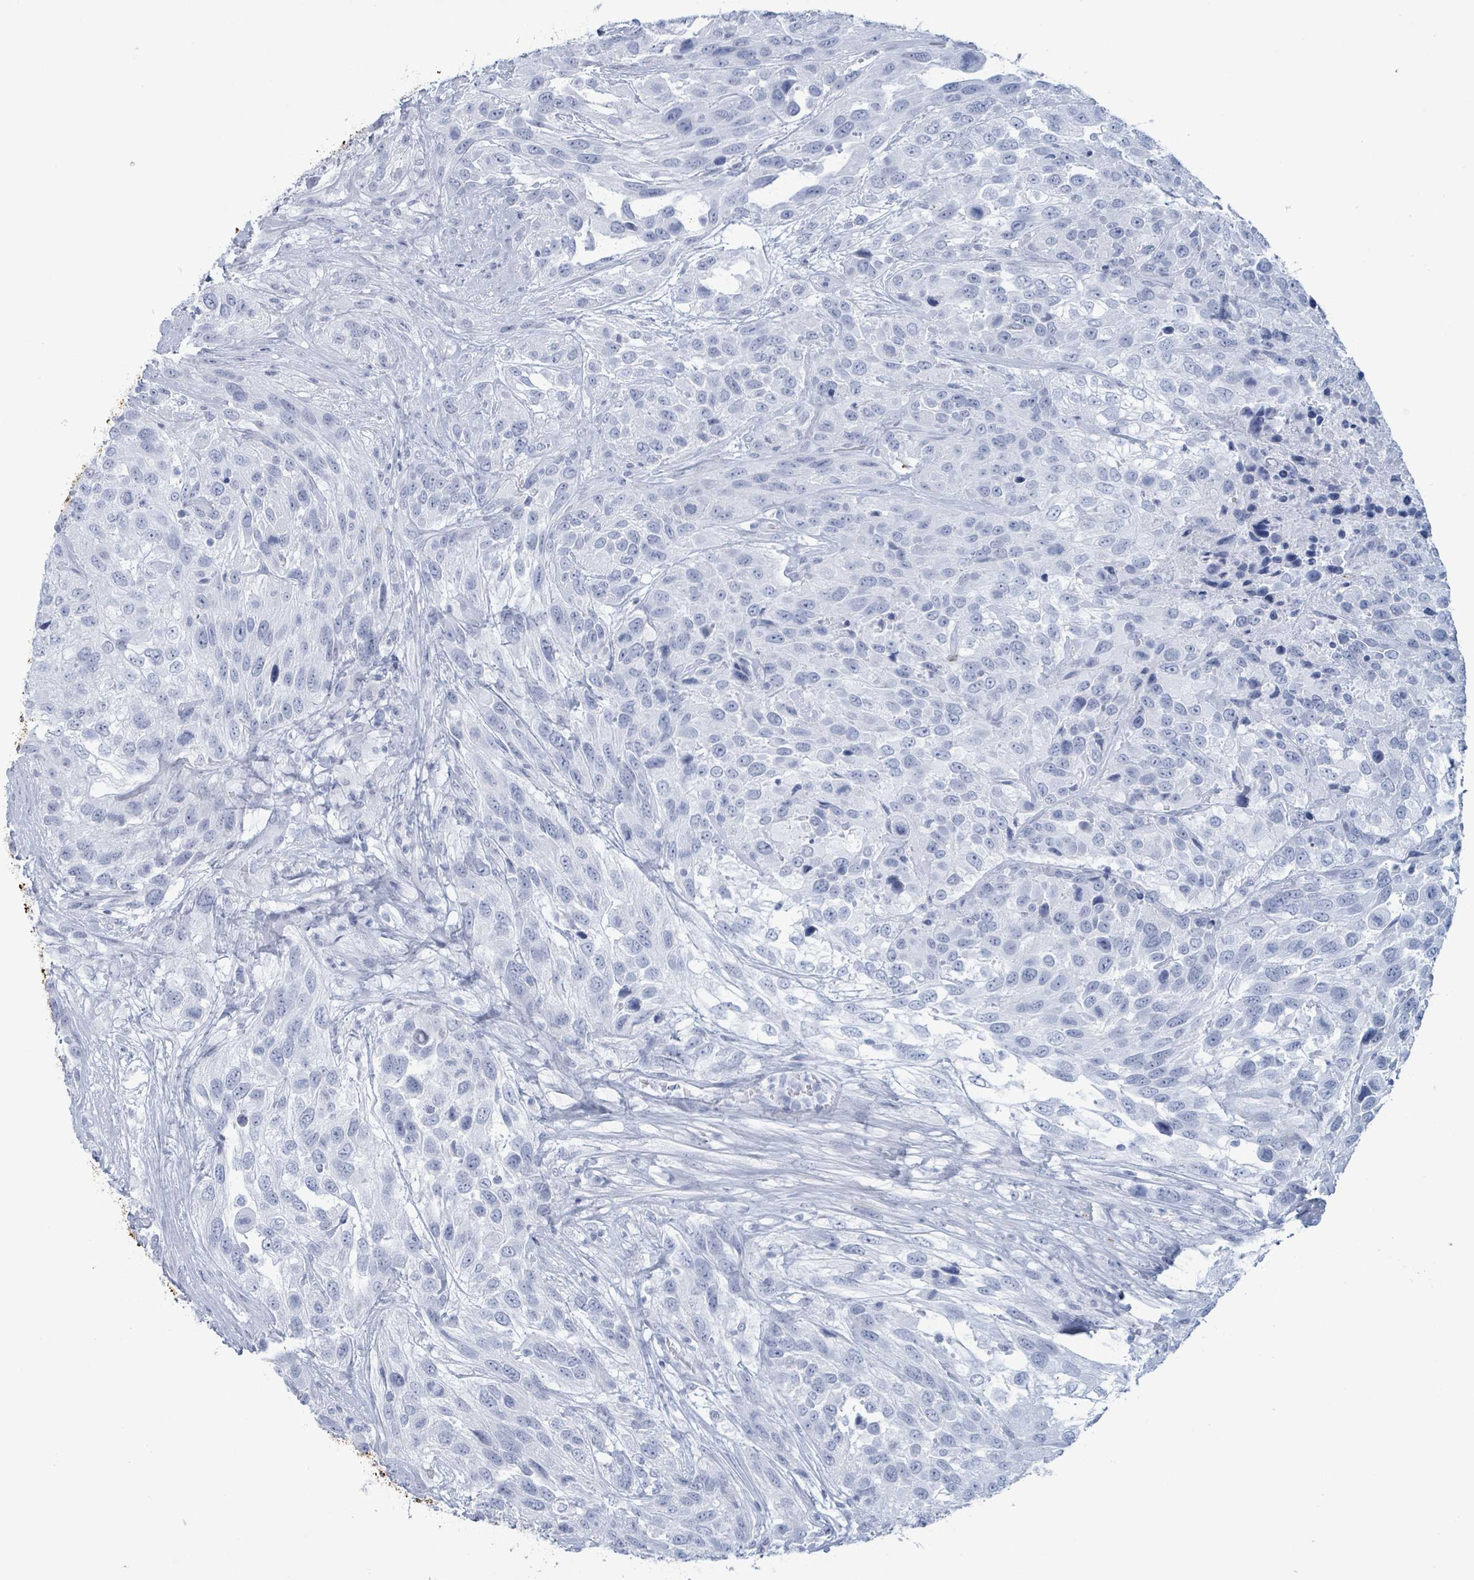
{"staining": {"intensity": "negative", "quantity": "none", "location": "none"}, "tissue": "urothelial cancer", "cell_type": "Tumor cells", "image_type": "cancer", "snomed": [{"axis": "morphology", "description": "Urothelial carcinoma, High grade"}, {"axis": "topography", "description": "Urinary bladder"}], "caption": "Immunohistochemistry (IHC) photomicrograph of urothelial cancer stained for a protein (brown), which shows no positivity in tumor cells. (Stains: DAB immunohistochemistry (IHC) with hematoxylin counter stain, Microscopy: brightfield microscopy at high magnification).", "gene": "KRT8", "patient": {"sex": "female", "age": 70}}